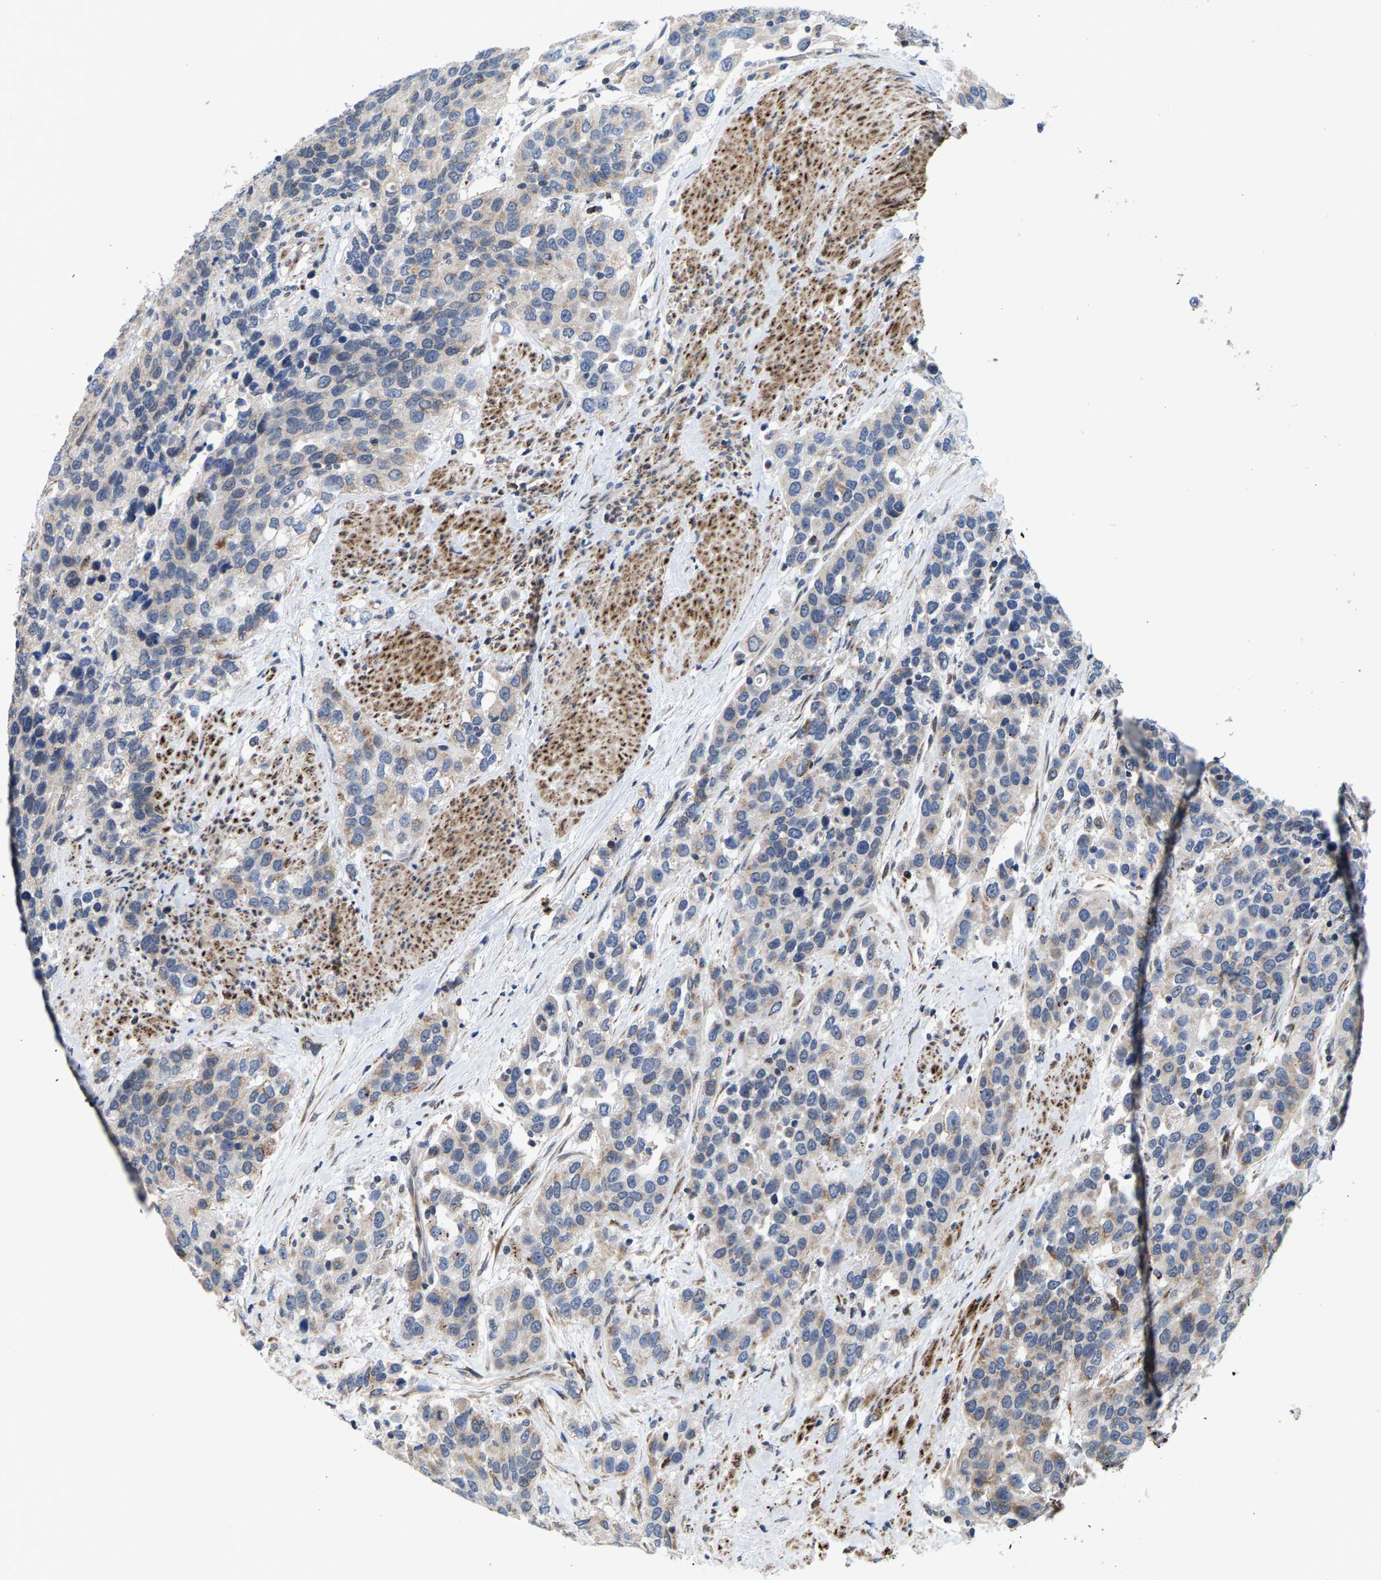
{"staining": {"intensity": "weak", "quantity": "25%-75%", "location": "cytoplasmic/membranous"}, "tissue": "urothelial cancer", "cell_type": "Tumor cells", "image_type": "cancer", "snomed": [{"axis": "morphology", "description": "Urothelial carcinoma, High grade"}, {"axis": "topography", "description": "Urinary bladder"}], "caption": "Urothelial cancer stained with DAB IHC reveals low levels of weak cytoplasmic/membranous expression in about 25%-75% of tumor cells.", "gene": "TDRKH", "patient": {"sex": "female", "age": 80}}